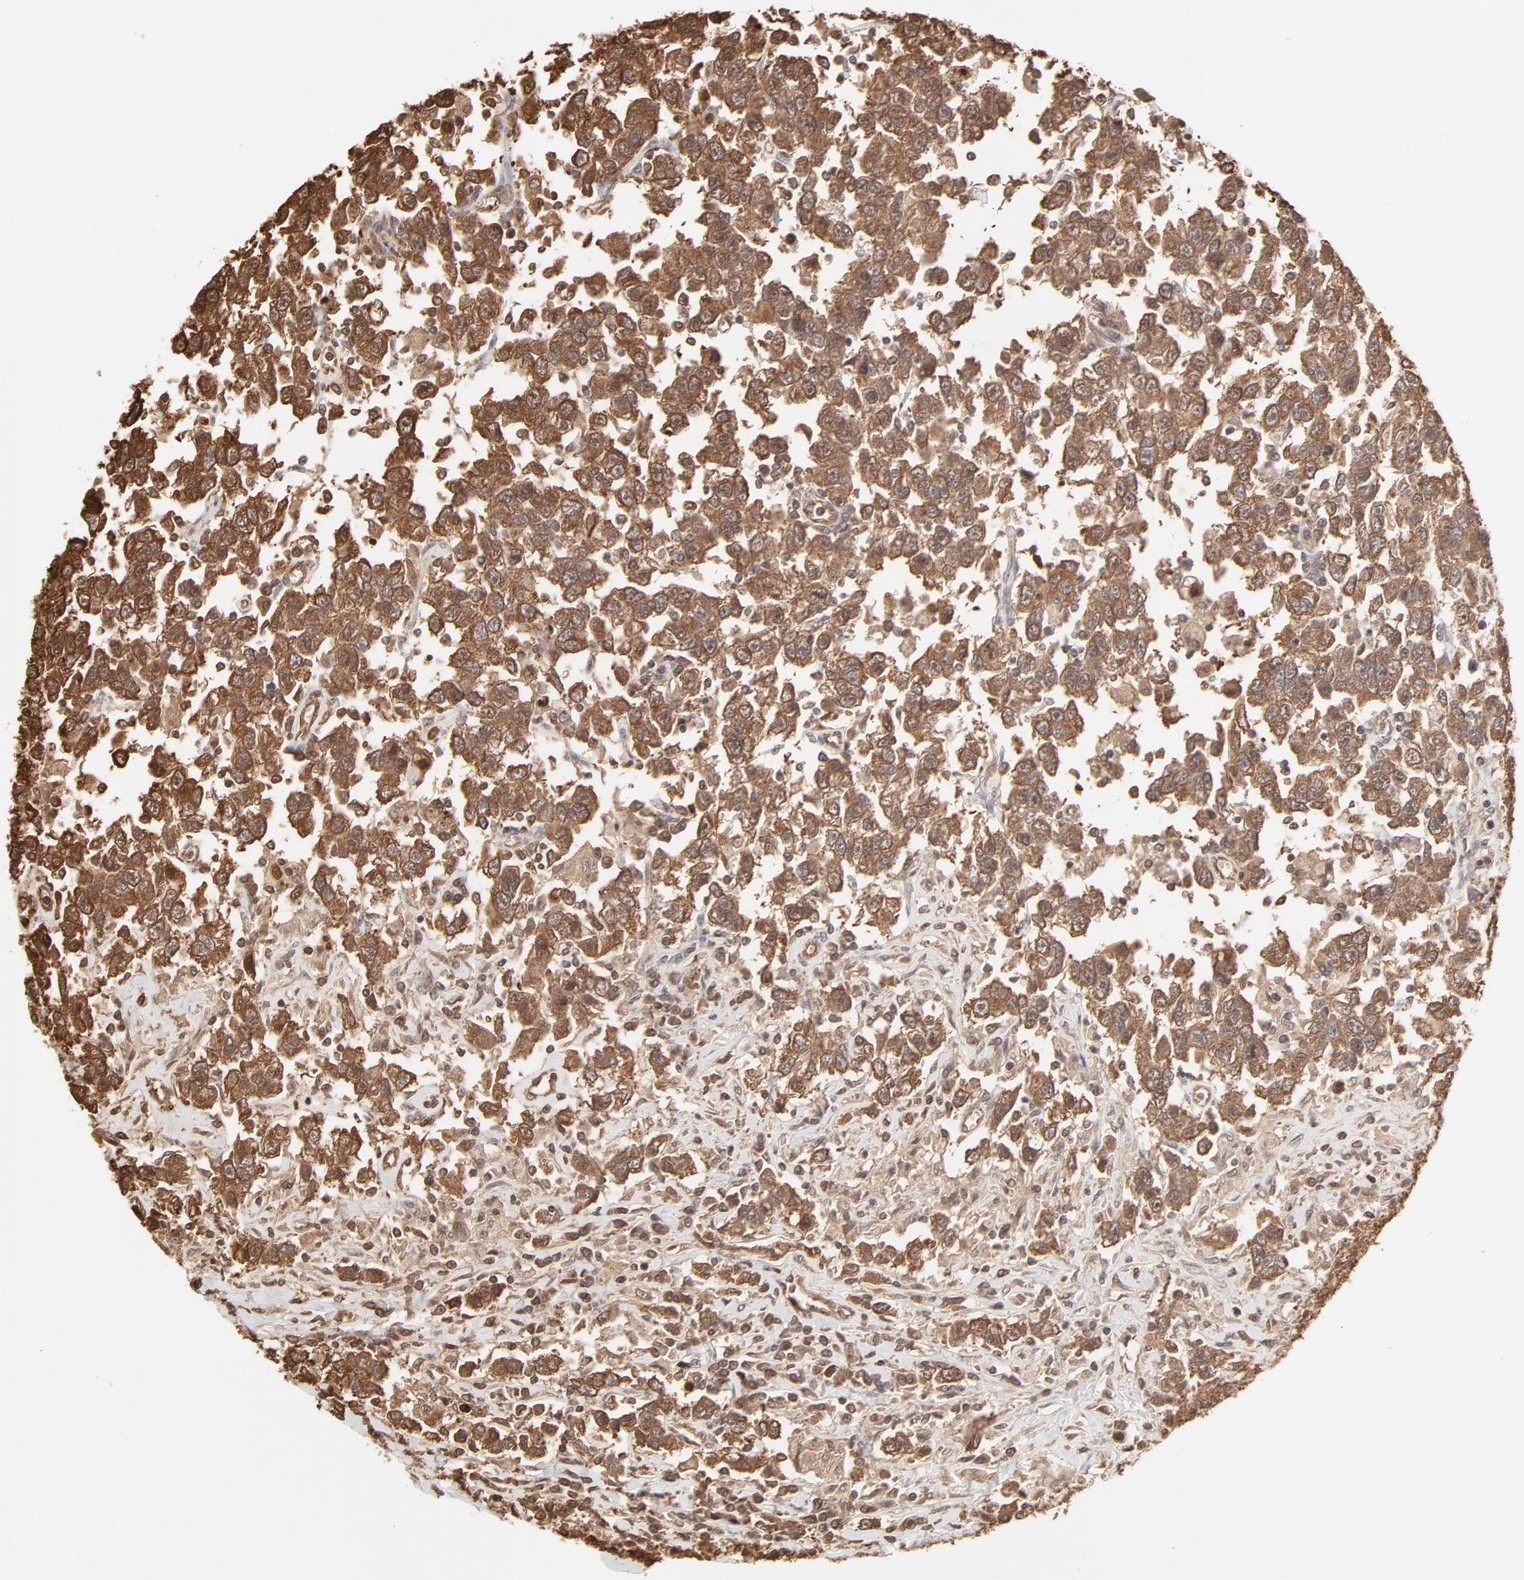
{"staining": {"intensity": "moderate", "quantity": ">75%", "location": "cytoplasmic/membranous"}, "tissue": "testis cancer", "cell_type": "Tumor cells", "image_type": "cancer", "snomed": [{"axis": "morphology", "description": "Seminoma, NOS"}, {"axis": "topography", "description": "Testis"}], "caption": "Moderate cytoplasmic/membranous protein positivity is seen in about >75% of tumor cells in testis seminoma.", "gene": "PPP2CA", "patient": {"sex": "male", "age": 41}}